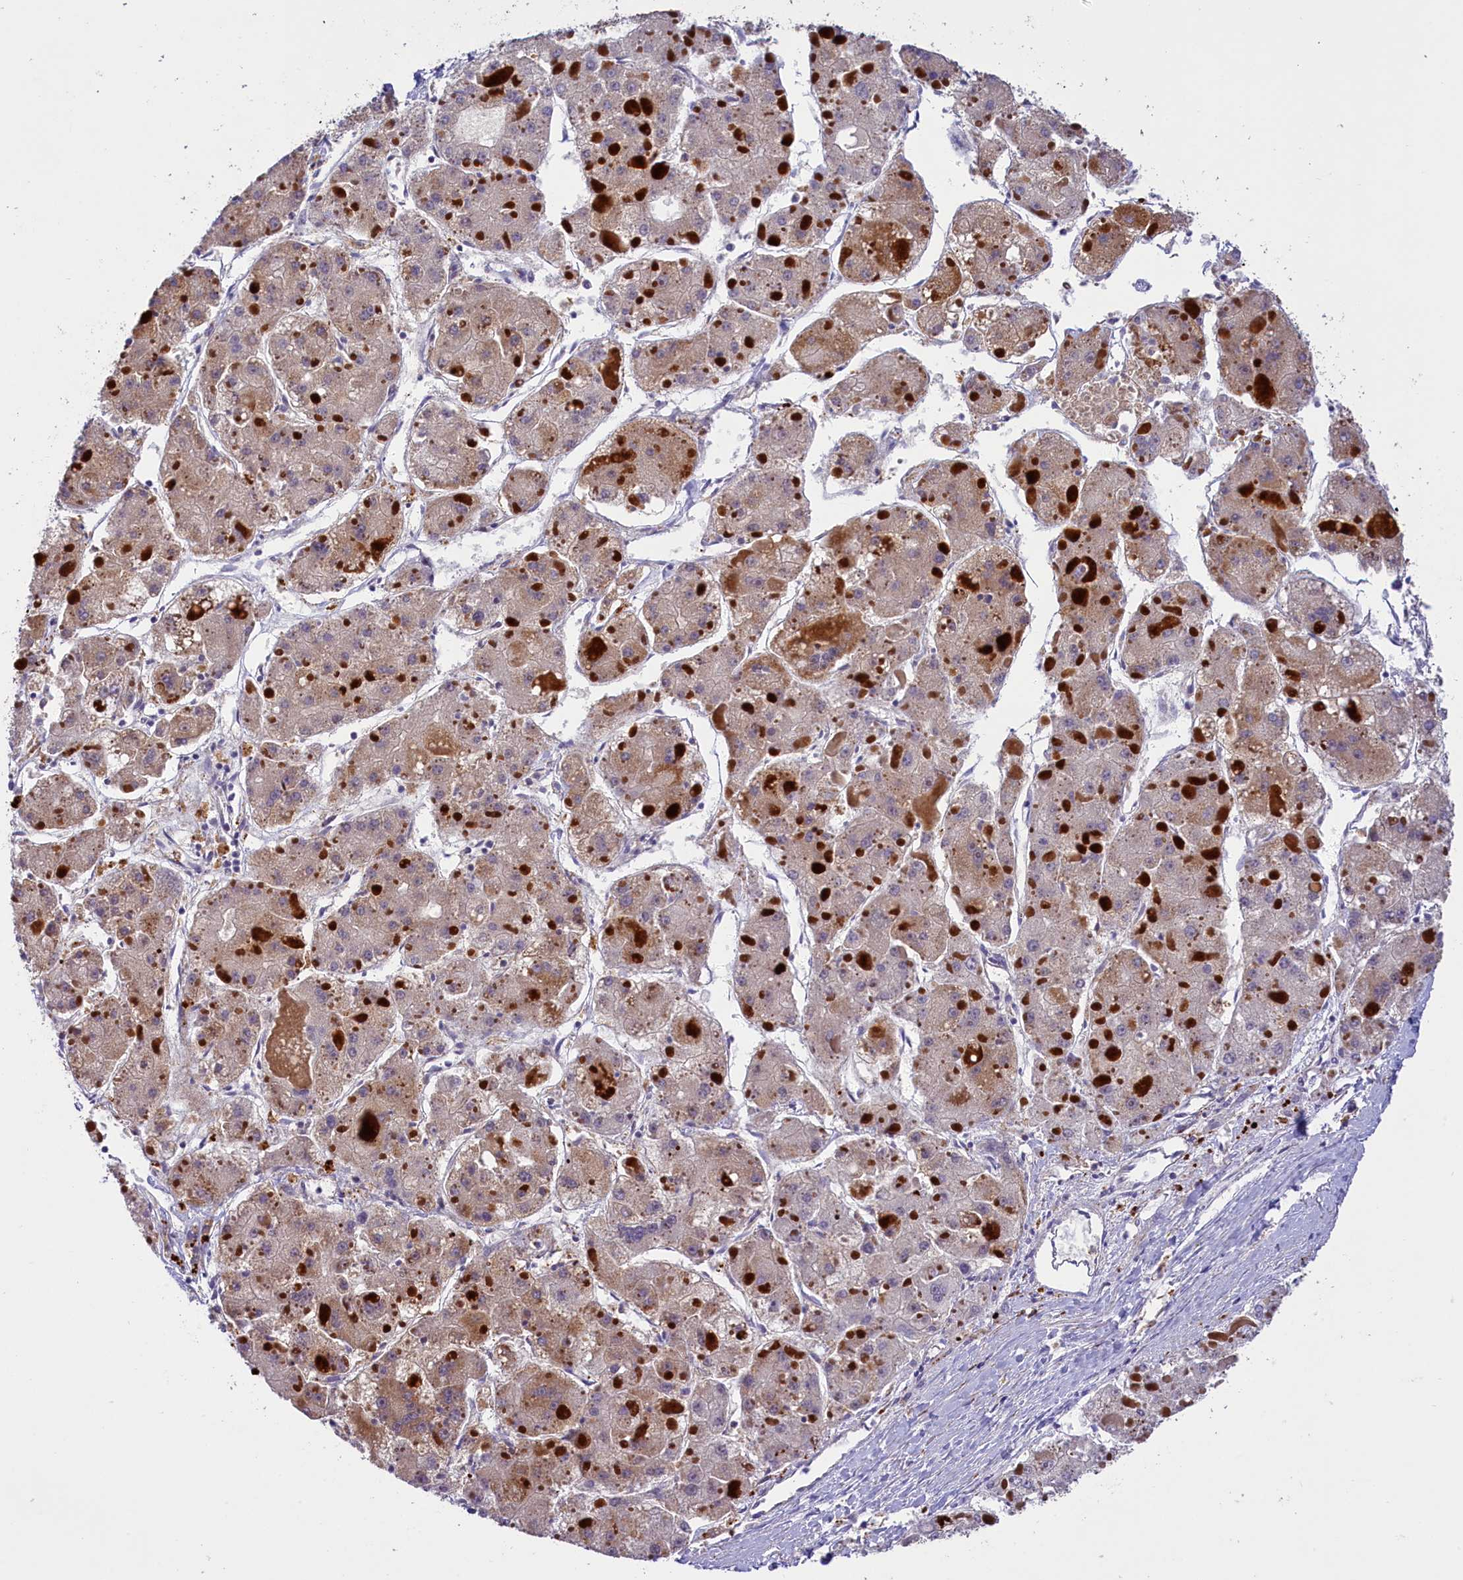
{"staining": {"intensity": "moderate", "quantity": "<25%", "location": "cytoplasmic/membranous"}, "tissue": "liver cancer", "cell_type": "Tumor cells", "image_type": "cancer", "snomed": [{"axis": "morphology", "description": "Carcinoma, Hepatocellular, NOS"}, {"axis": "topography", "description": "Liver"}], "caption": "Human liver cancer (hepatocellular carcinoma) stained with a brown dye demonstrates moderate cytoplasmic/membranous positive expression in approximately <25% of tumor cells.", "gene": "FBXO45", "patient": {"sex": "female", "age": 73}}